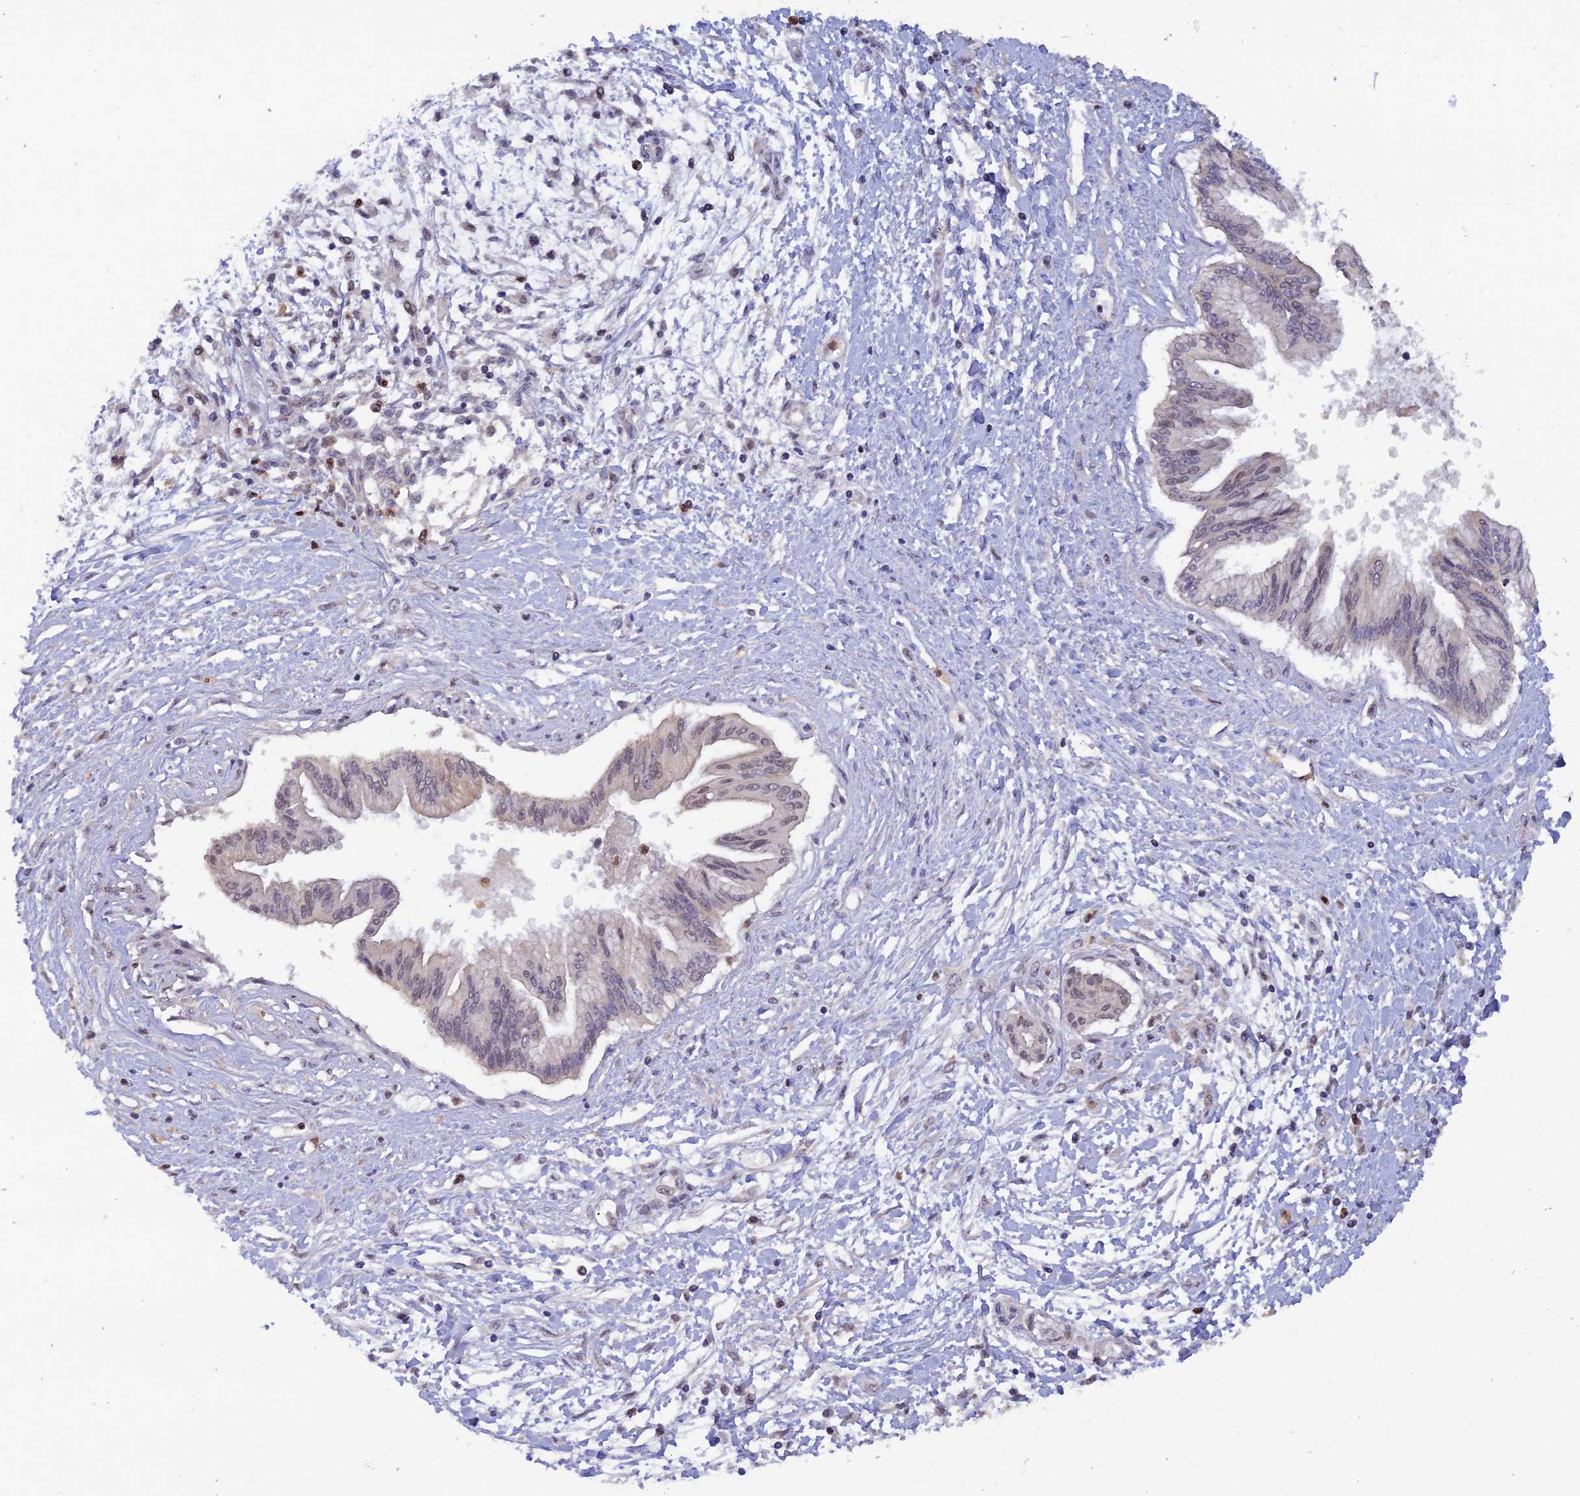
{"staining": {"intensity": "weak", "quantity": "25%-75%", "location": "cytoplasmic/membranous,nuclear"}, "tissue": "pancreatic cancer", "cell_type": "Tumor cells", "image_type": "cancer", "snomed": [{"axis": "morphology", "description": "Adenocarcinoma, NOS"}, {"axis": "topography", "description": "Pancreas"}], "caption": "Immunohistochemistry (DAB) staining of human pancreatic cancer (adenocarcinoma) displays weak cytoplasmic/membranous and nuclear protein expression in approximately 25%-75% of tumor cells.", "gene": "FASTKD5", "patient": {"sex": "male", "age": 46}}